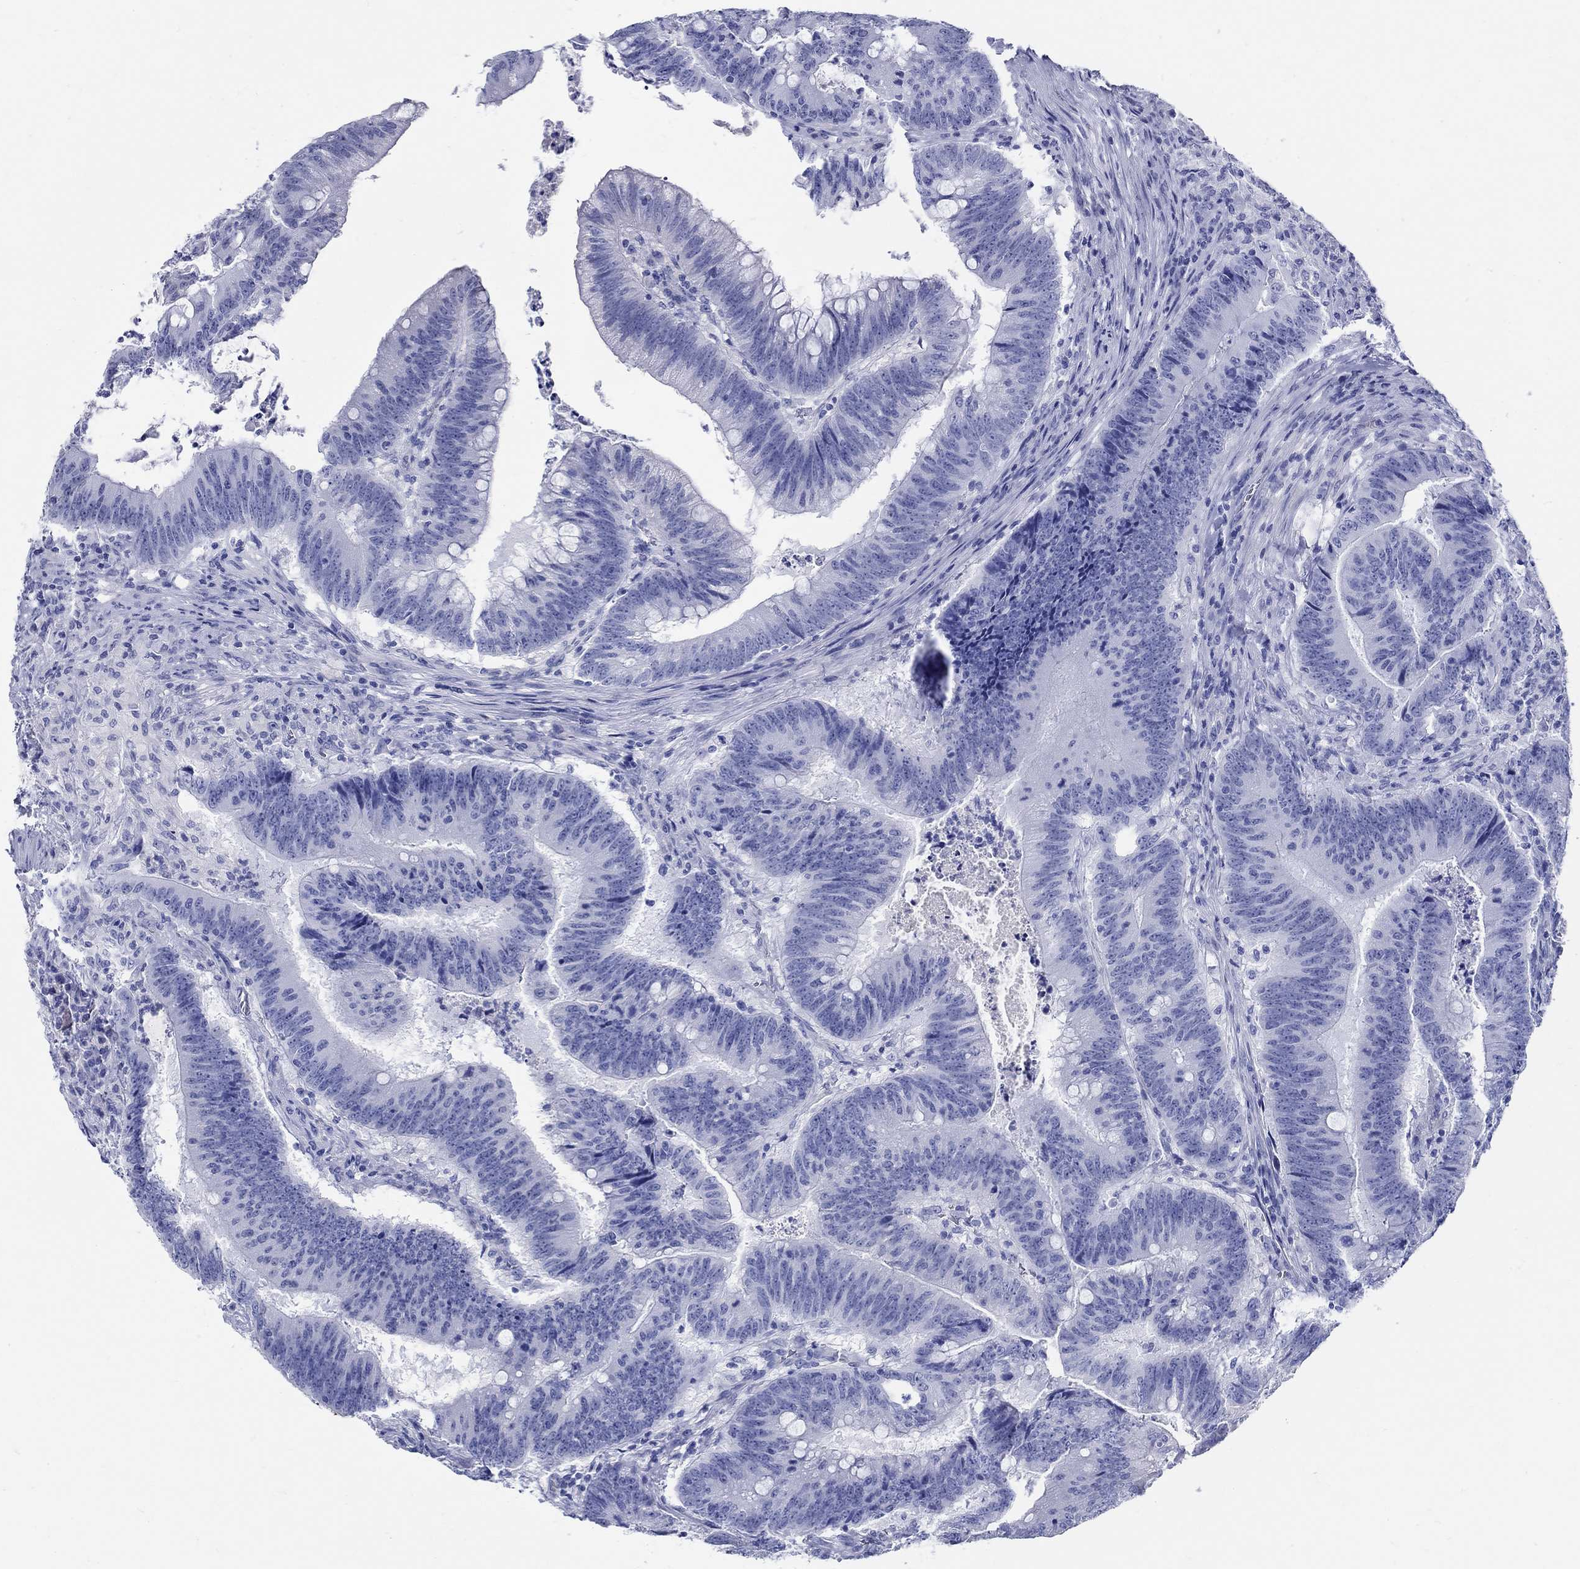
{"staining": {"intensity": "negative", "quantity": "none", "location": "none"}, "tissue": "colorectal cancer", "cell_type": "Tumor cells", "image_type": "cancer", "snomed": [{"axis": "morphology", "description": "Adenocarcinoma, NOS"}, {"axis": "topography", "description": "Colon"}], "caption": "IHC micrograph of neoplastic tissue: human adenocarcinoma (colorectal) stained with DAB exhibits no significant protein staining in tumor cells. (DAB (3,3'-diaminobenzidine) immunohistochemistry with hematoxylin counter stain).", "gene": "CRYGS", "patient": {"sex": "female", "age": 87}}